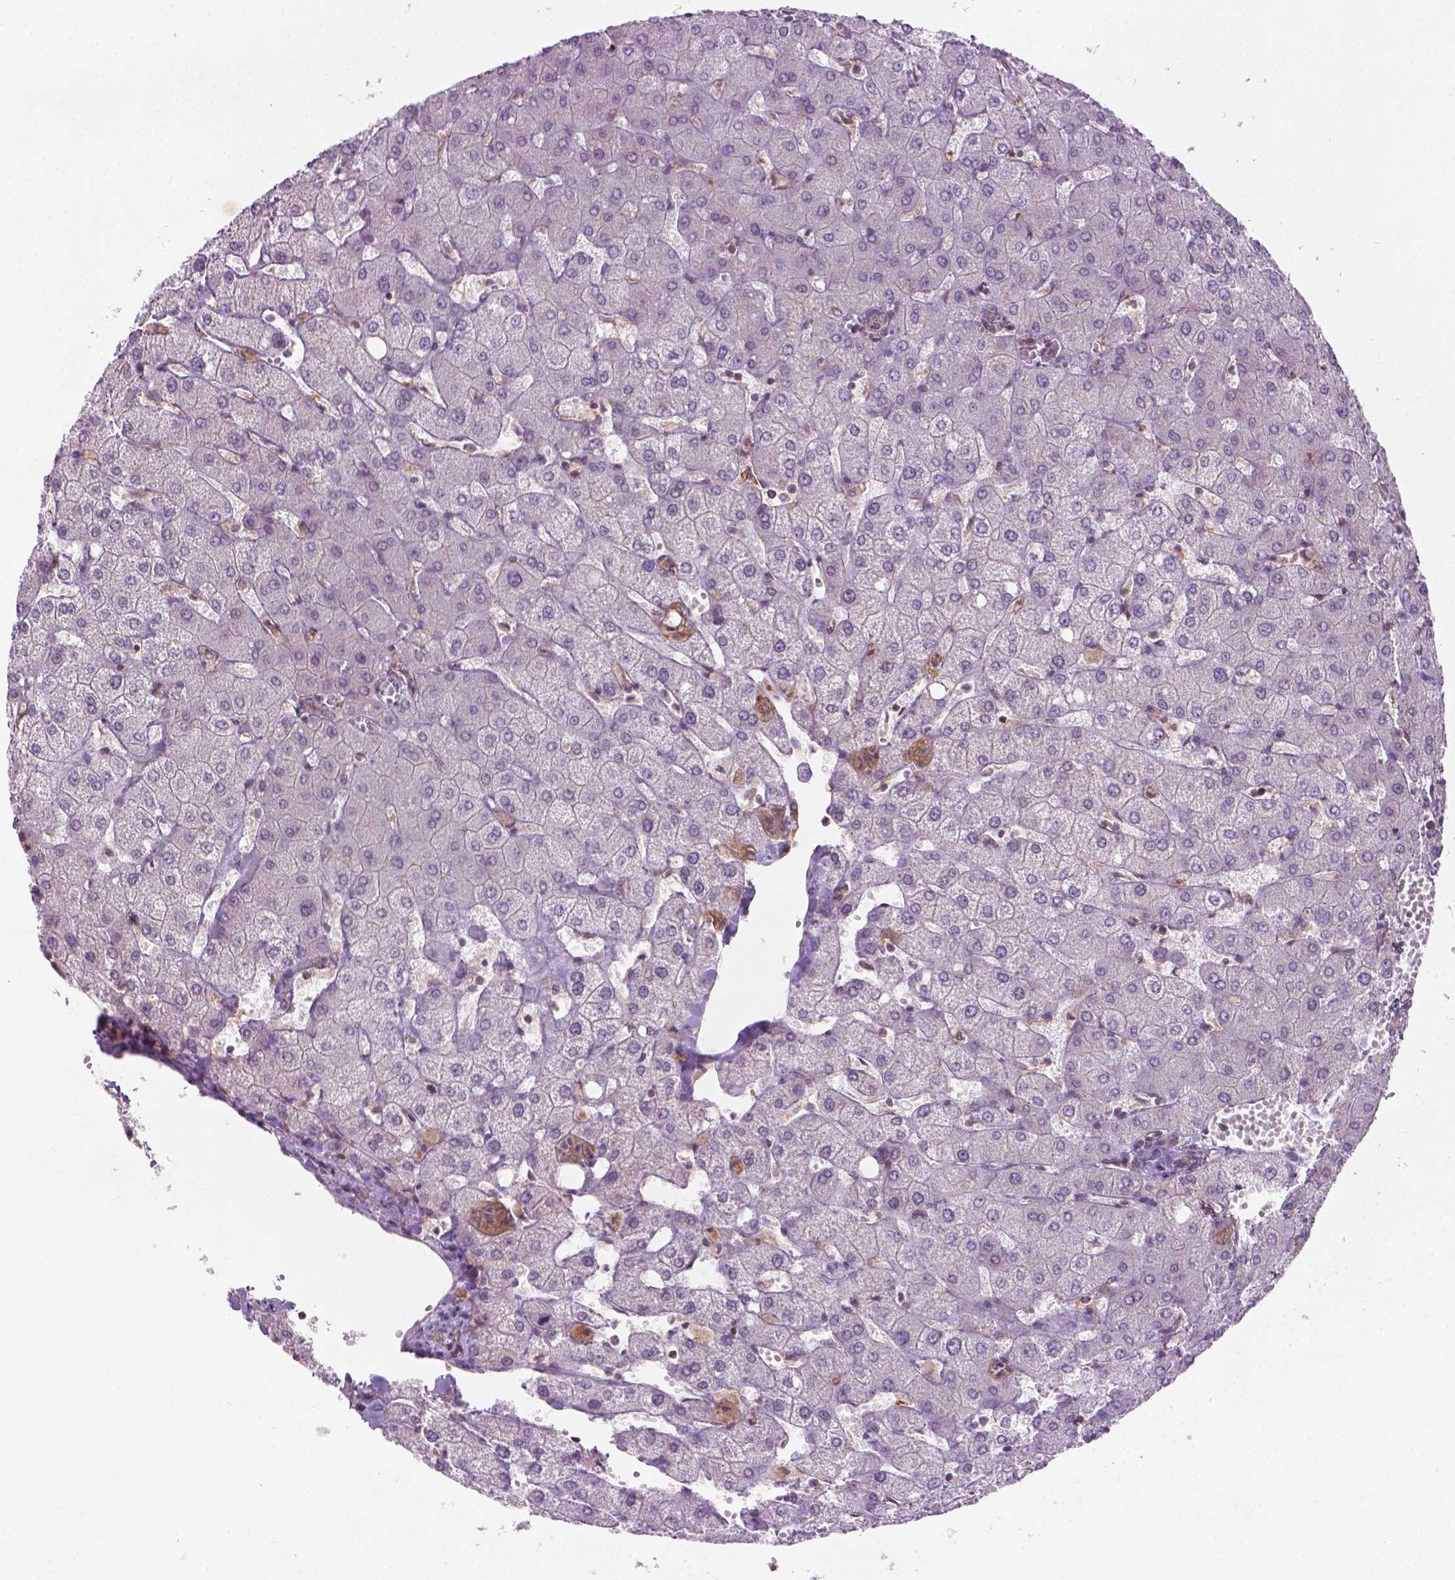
{"staining": {"intensity": "negative", "quantity": "none", "location": "none"}, "tissue": "liver", "cell_type": "Cholangiocytes", "image_type": "normal", "snomed": [{"axis": "morphology", "description": "Normal tissue, NOS"}, {"axis": "topography", "description": "Liver"}], "caption": "Image shows no significant protein positivity in cholangiocytes of normal liver.", "gene": "TCHP", "patient": {"sex": "female", "age": 54}}